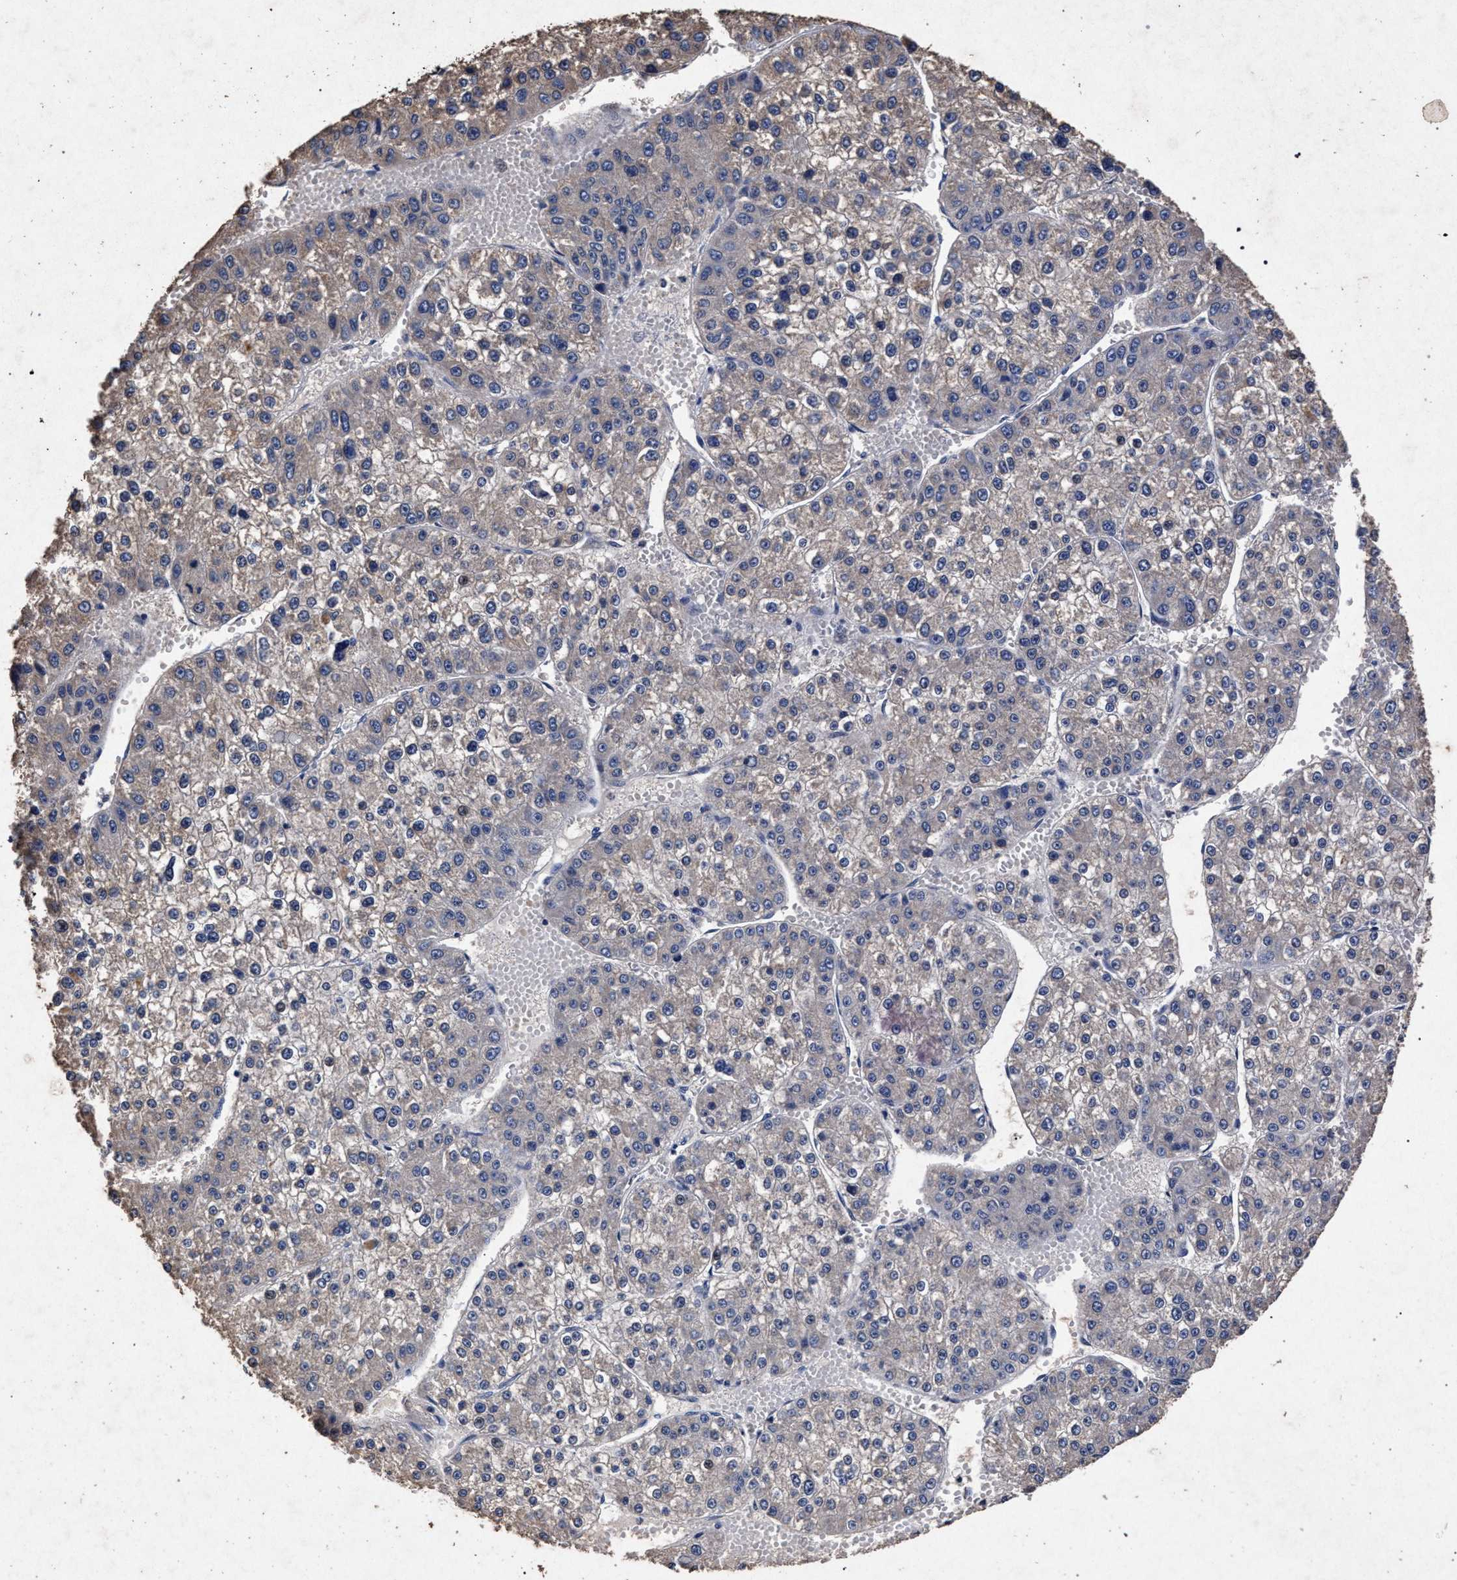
{"staining": {"intensity": "negative", "quantity": "none", "location": "none"}, "tissue": "liver cancer", "cell_type": "Tumor cells", "image_type": "cancer", "snomed": [{"axis": "morphology", "description": "Carcinoma, Hepatocellular, NOS"}, {"axis": "topography", "description": "Liver"}], "caption": "This is an IHC photomicrograph of liver hepatocellular carcinoma. There is no positivity in tumor cells.", "gene": "ATP1A2", "patient": {"sex": "female", "age": 73}}